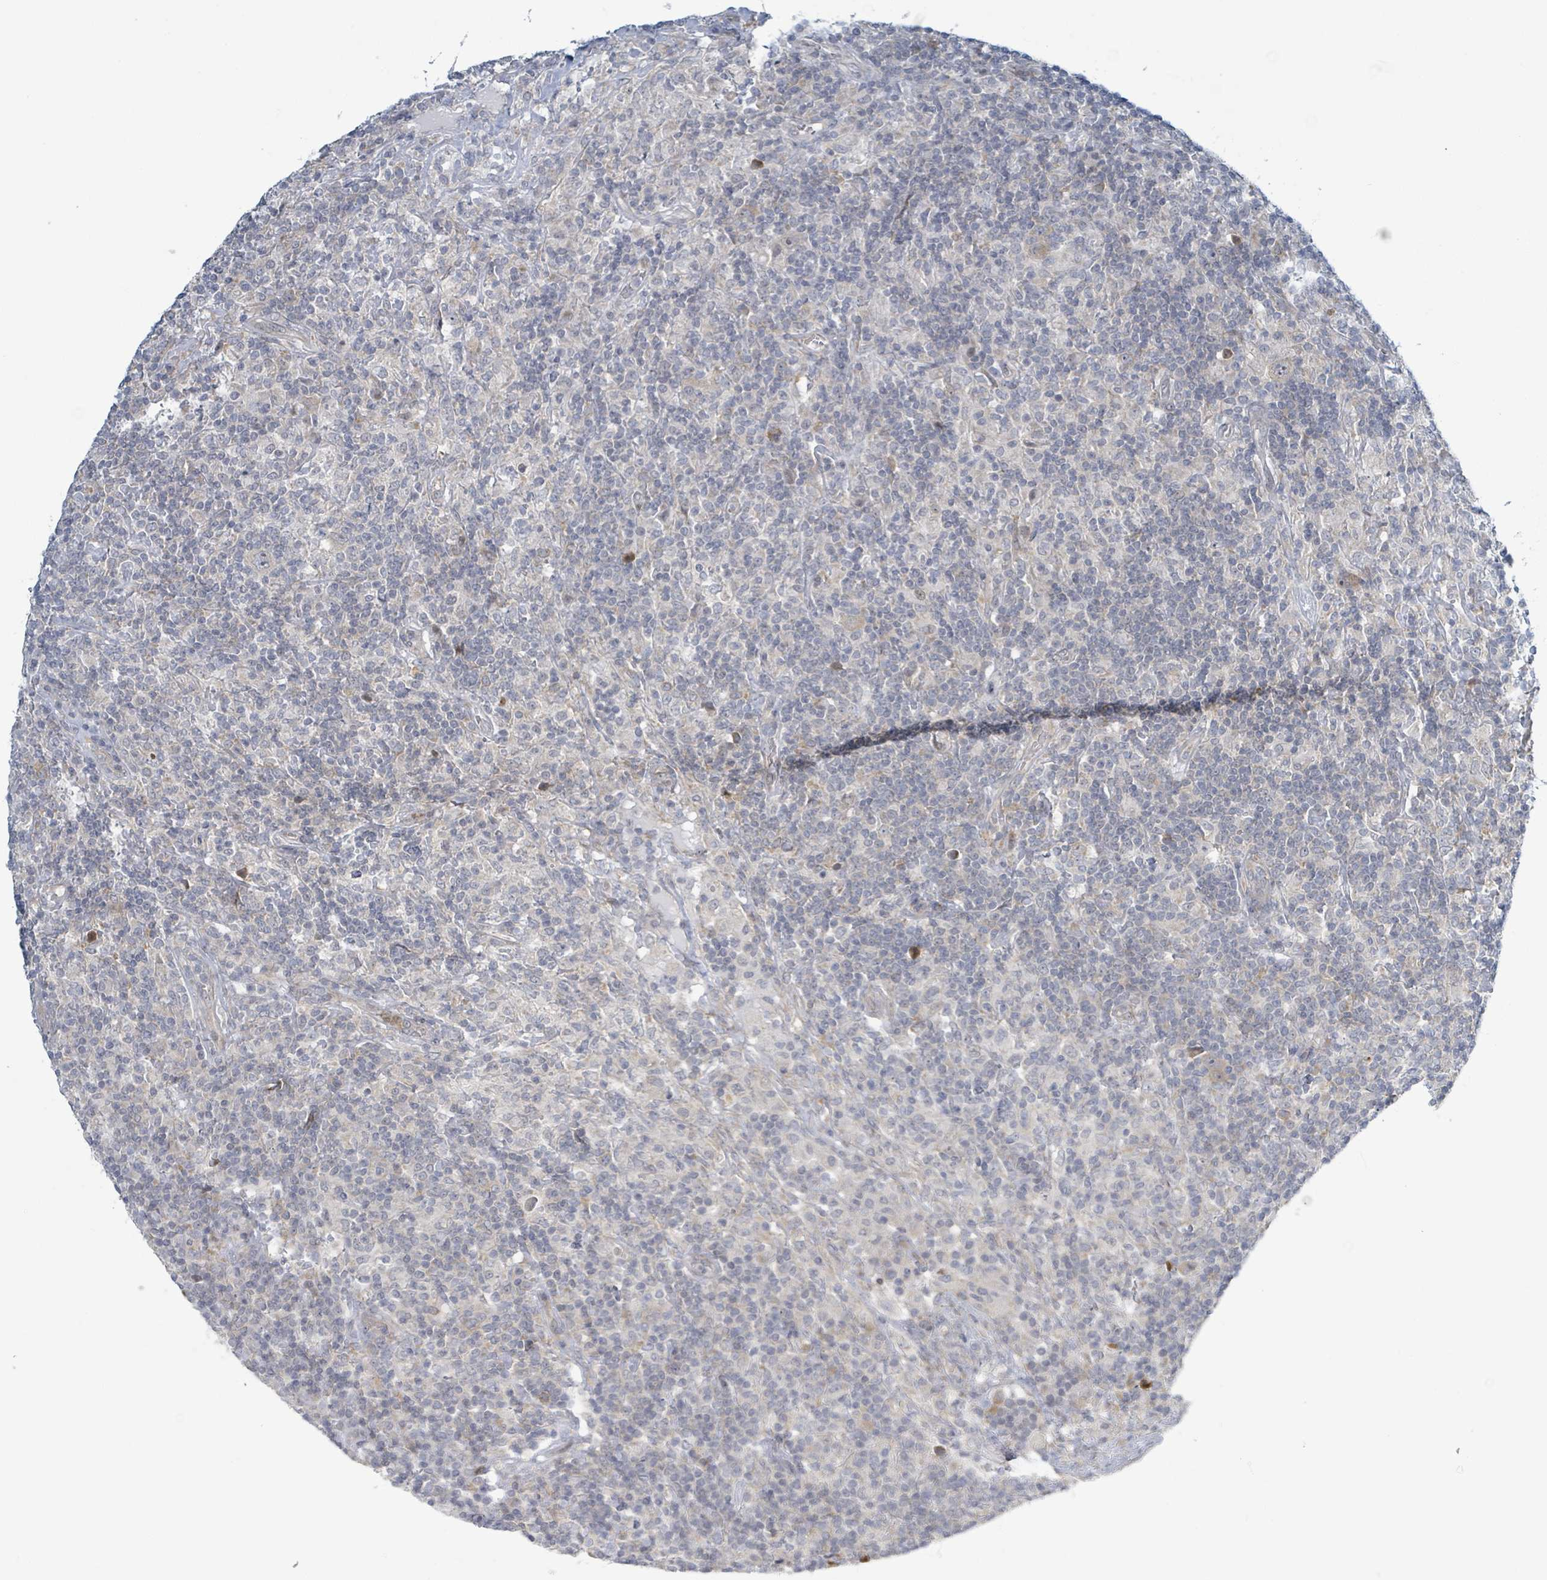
{"staining": {"intensity": "negative", "quantity": "none", "location": "none"}, "tissue": "lymphoma", "cell_type": "Tumor cells", "image_type": "cancer", "snomed": [{"axis": "morphology", "description": "Hodgkin's disease, NOS"}, {"axis": "topography", "description": "Lymph node"}], "caption": "DAB immunohistochemical staining of human lymphoma demonstrates no significant positivity in tumor cells. (DAB (3,3'-diaminobenzidine) immunohistochemistry with hematoxylin counter stain).", "gene": "RPL32", "patient": {"sex": "male", "age": 70}}